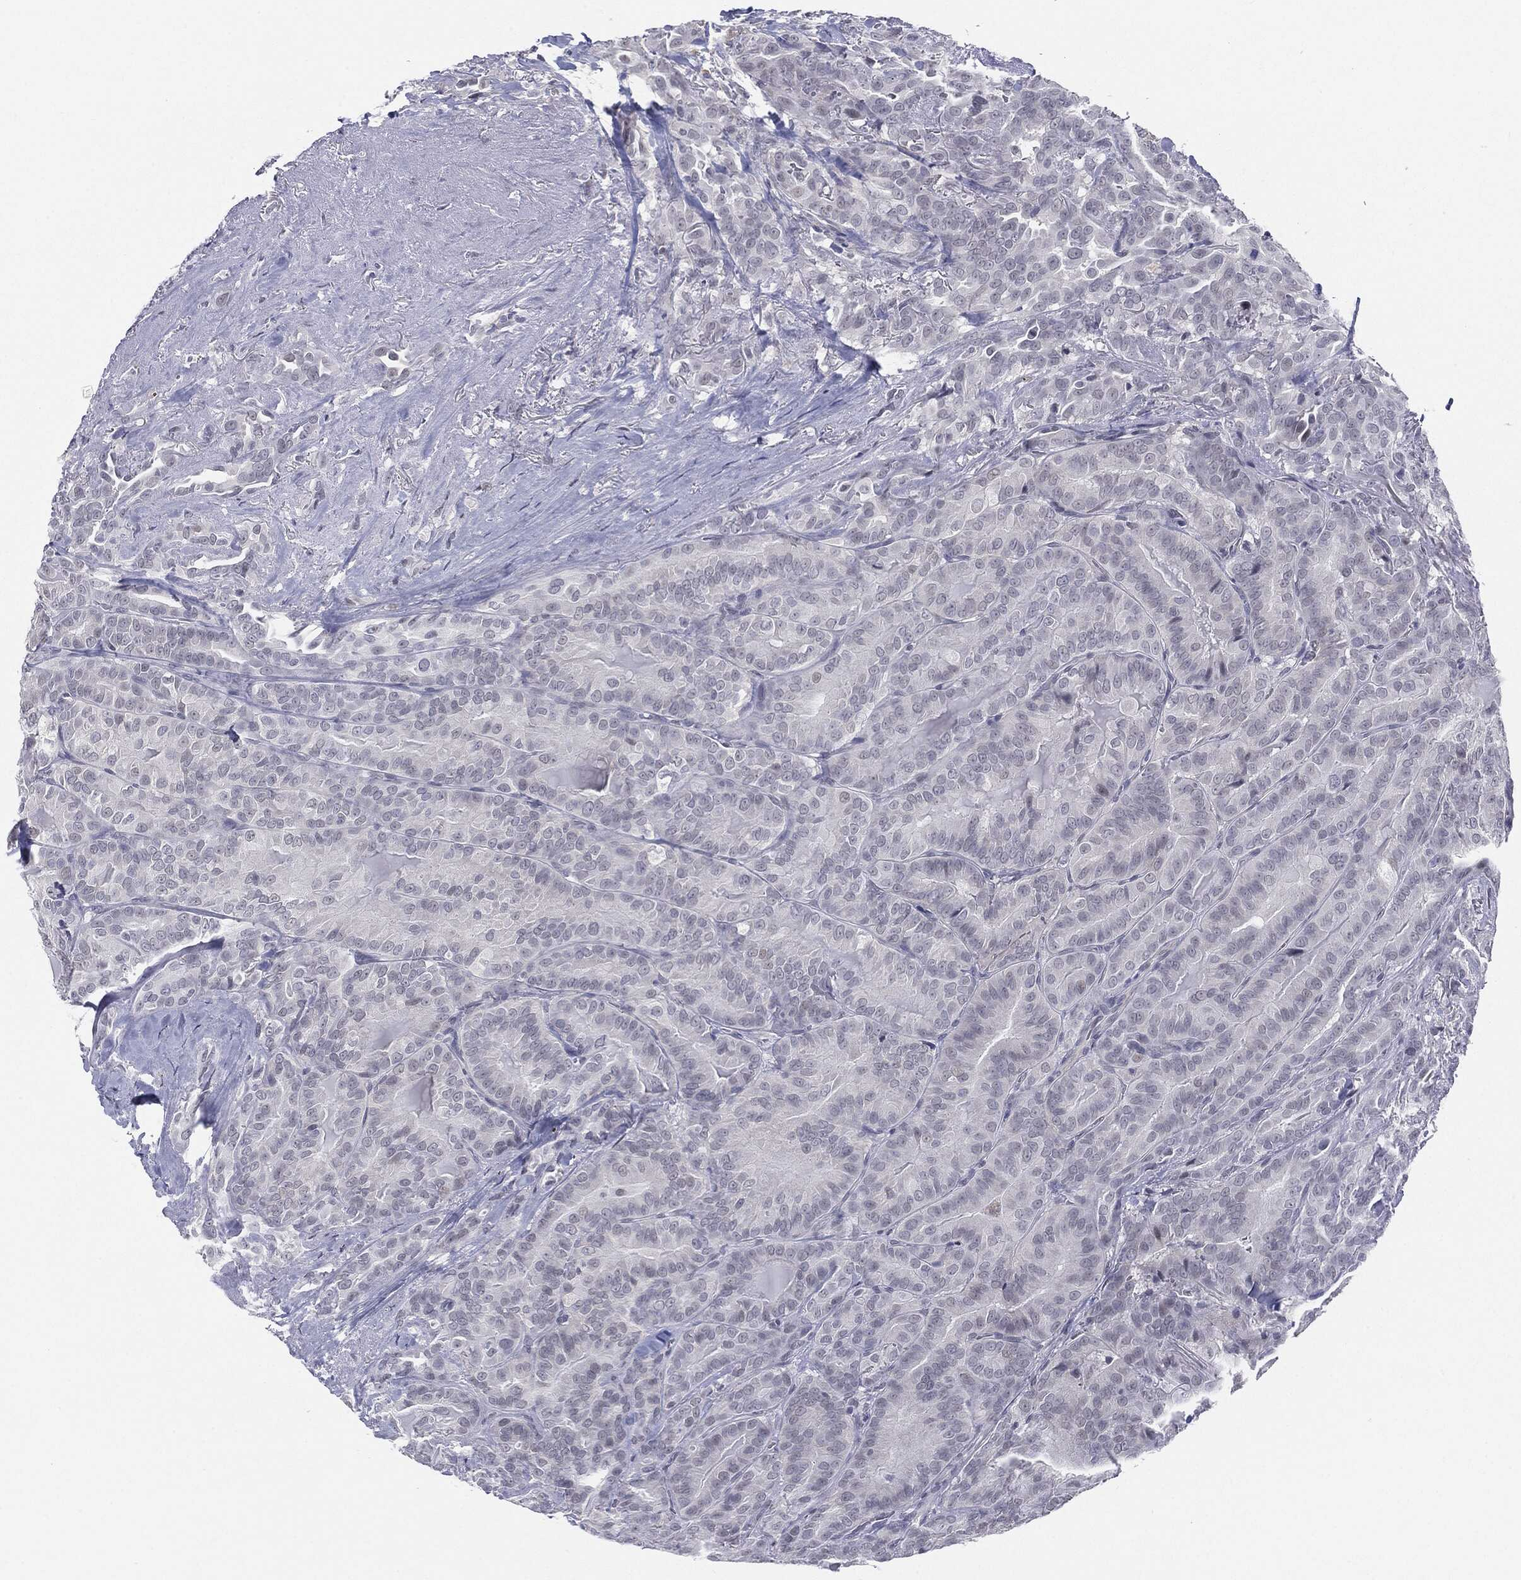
{"staining": {"intensity": "negative", "quantity": "none", "location": "none"}, "tissue": "thyroid cancer", "cell_type": "Tumor cells", "image_type": "cancer", "snomed": [{"axis": "morphology", "description": "Papillary adenocarcinoma, NOS"}, {"axis": "topography", "description": "Thyroid gland"}], "caption": "The image reveals no staining of tumor cells in thyroid cancer (papillary adenocarcinoma). (DAB immunohistochemistry visualized using brightfield microscopy, high magnification).", "gene": "SLC5A5", "patient": {"sex": "male", "age": 61}}